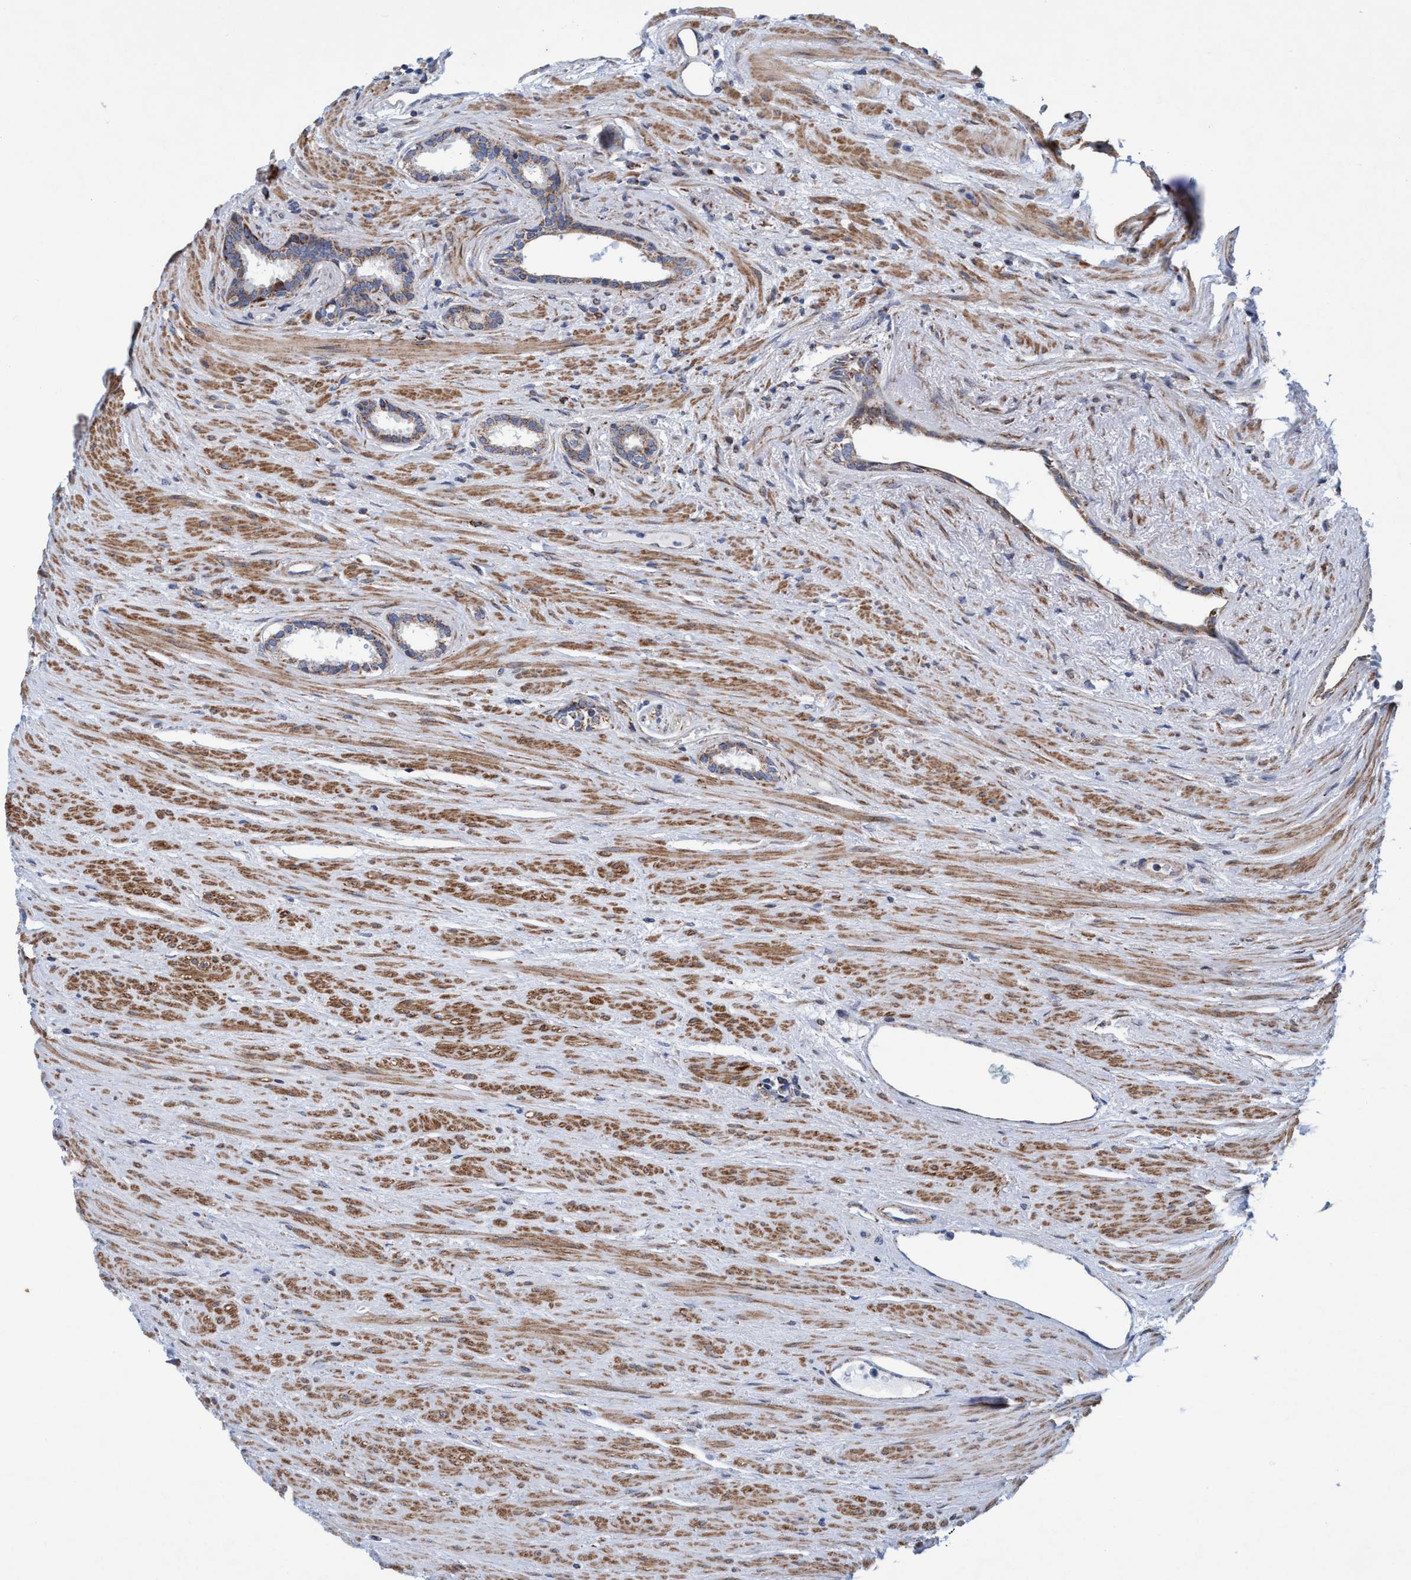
{"staining": {"intensity": "weak", "quantity": ">75%", "location": "cytoplasmic/membranous"}, "tissue": "prostate cancer", "cell_type": "Tumor cells", "image_type": "cancer", "snomed": [{"axis": "morphology", "description": "Adenocarcinoma, High grade"}, {"axis": "topography", "description": "Prostate"}], "caption": "Prostate adenocarcinoma (high-grade) stained with a brown dye shows weak cytoplasmic/membranous positive expression in about >75% of tumor cells.", "gene": "POLR1F", "patient": {"sex": "male", "age": 71}}